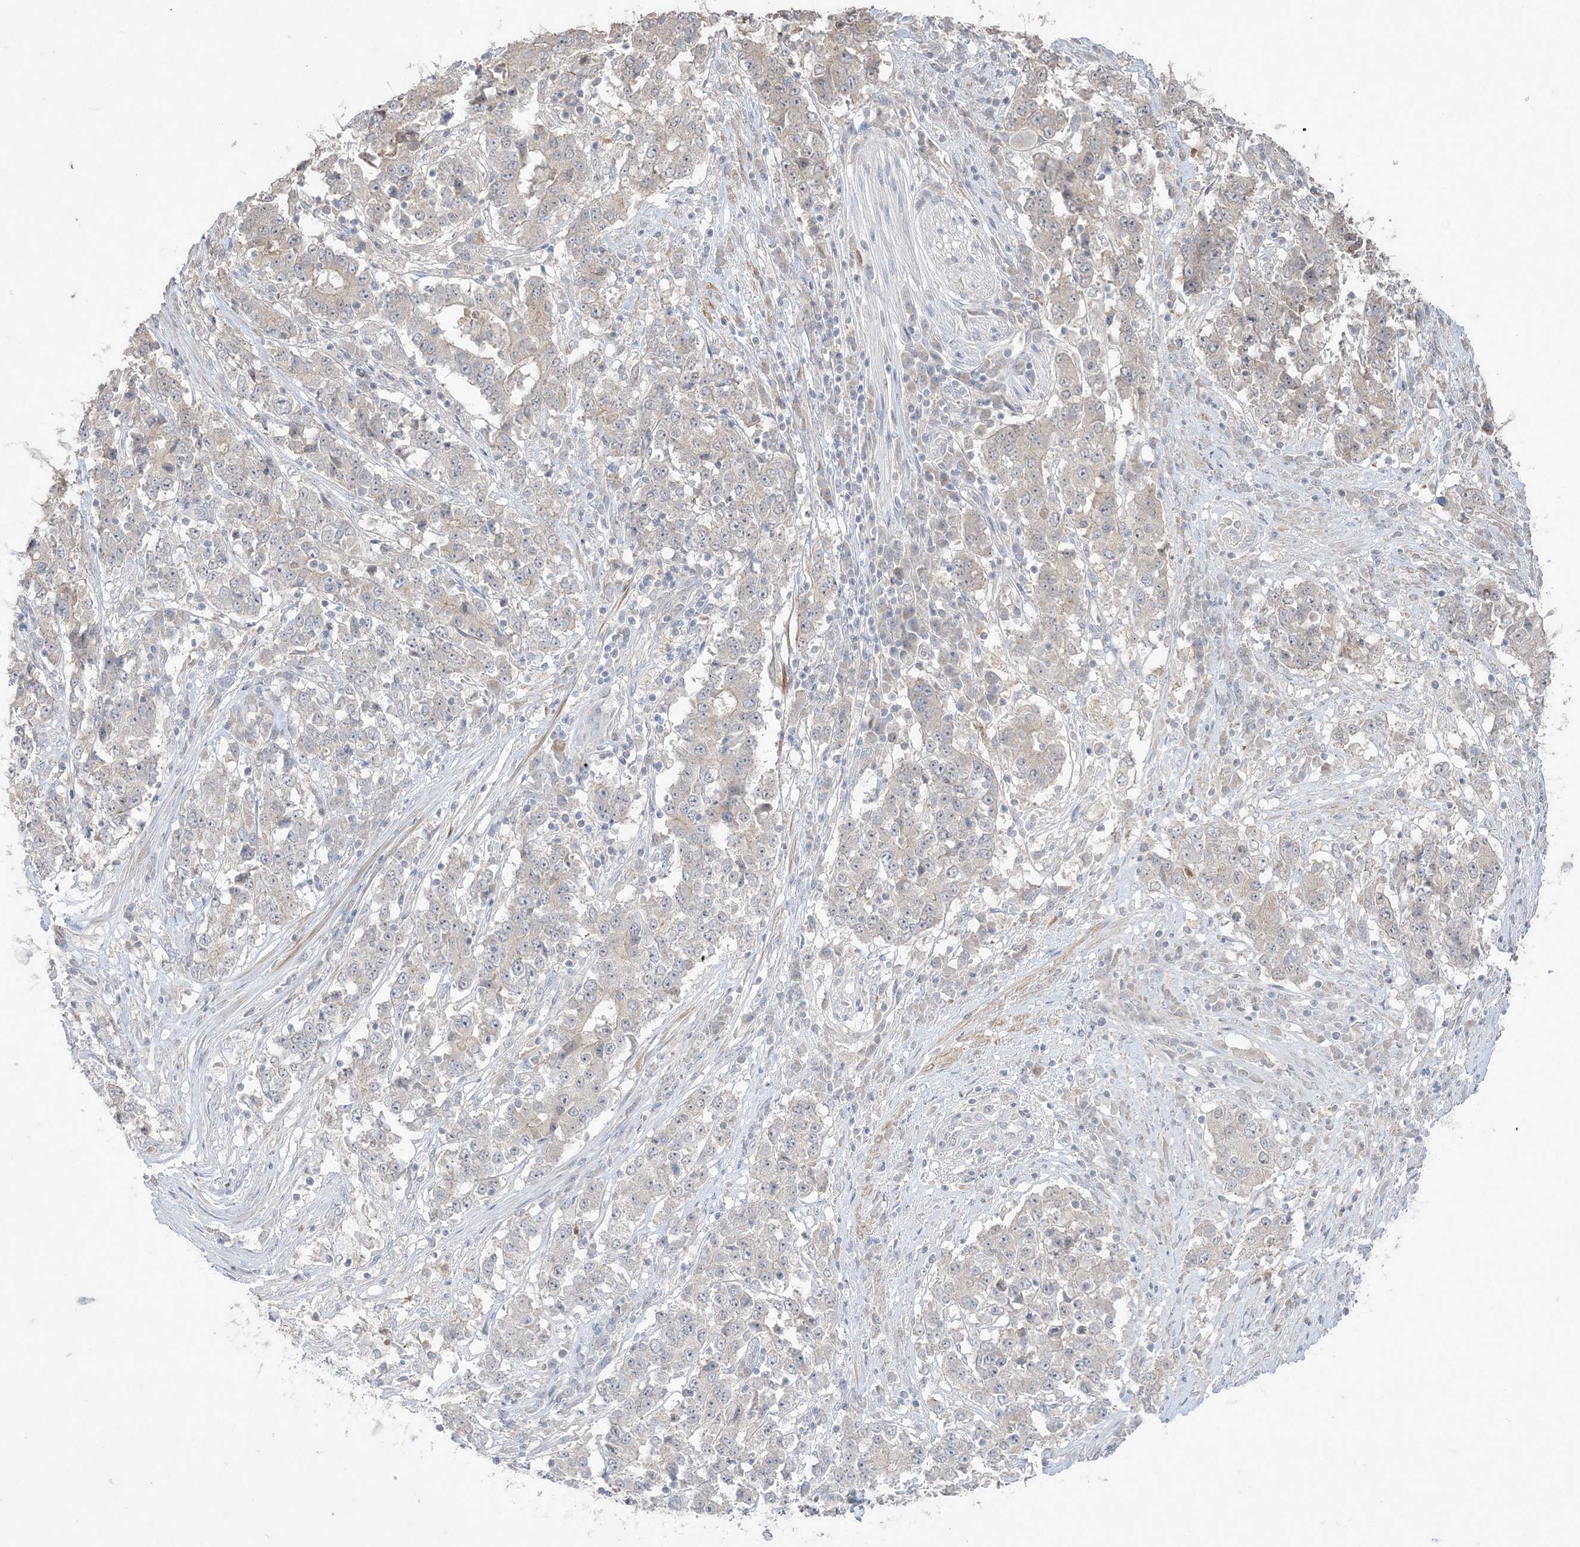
{"staining": {"intensity": "negative", "quantity": "none", "location": "none"}, "tissue": "stomach cancer", "cell_type": "Tumor cells", "image_type": "cancer", "snomed": [{"axis": "morphology", "description": "Adenocarcinoma, NOS"}, {"axis": "topography", "description": "Stomach"}], "caption": "A histopathology image of stomach cancer stained for a protein shows no brown staining in tumor cells. (Brightfield microscopy of DAB immunohistochemistry at high magnification).", "gene": "SH3BP4", "patient": {"sex": "male", "age": 59}}